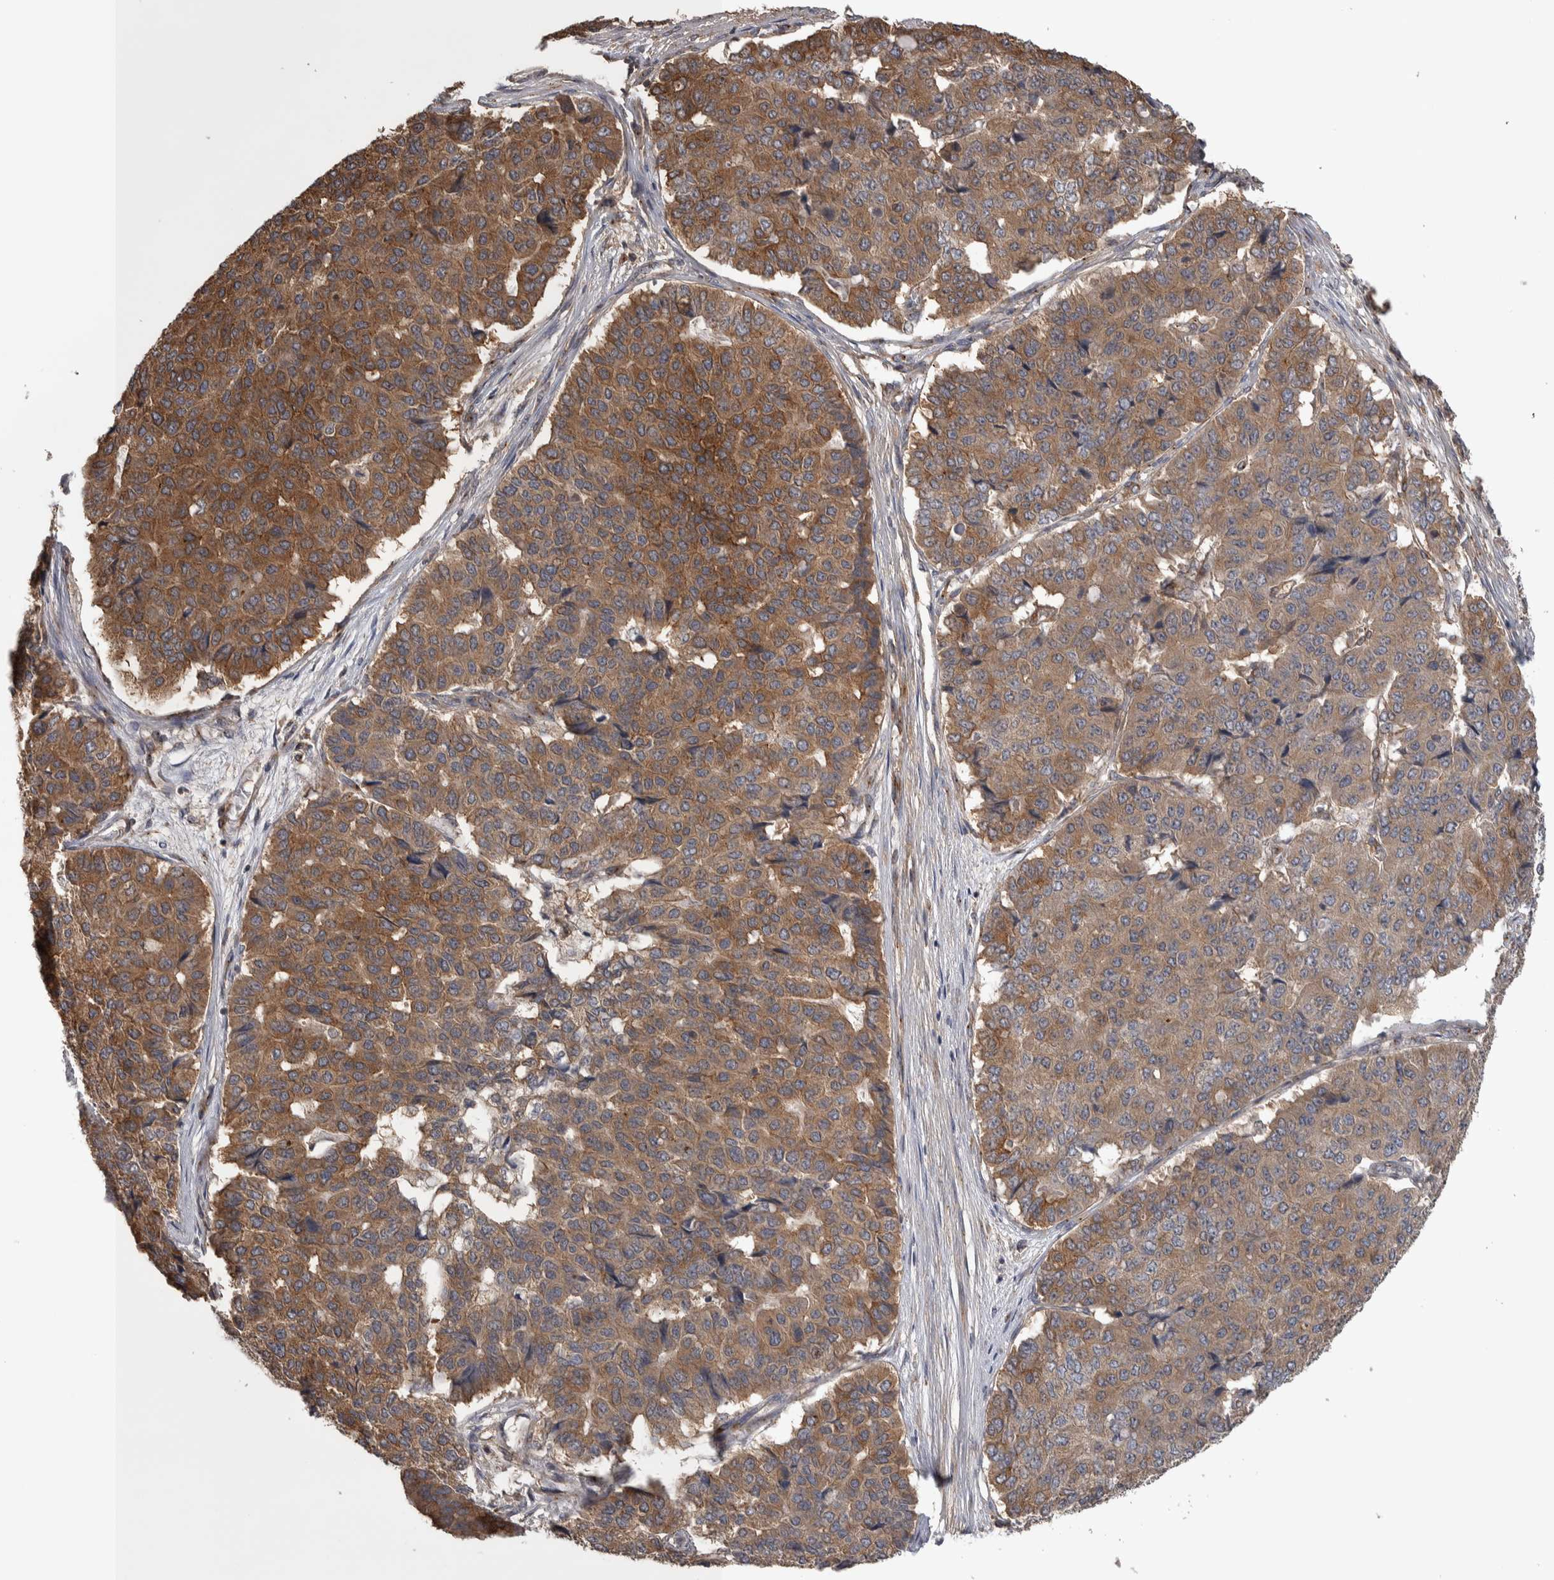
{"staining": {"intensity": "moderate", "quantity": ">75%", "location": "cytoplasmic/membranous"}, "tissue": "pancreatic cancer", "cell_type": "Tumor cells", "image_type": "cancer", "snomed": [{"axis": "morphology", "description": "Adenocarcinoma, NOS"}, {"axis": "topography", "description": "Pancreas"}], "caption": "Pancreatic cancer was stained to show a protein in brown. There is medium levels of moderate cytoplasmic/membranous expression in about >75% of tumor cells.", "gene": "IFRD1", "patient": {"sex": "male", "age": 50}}